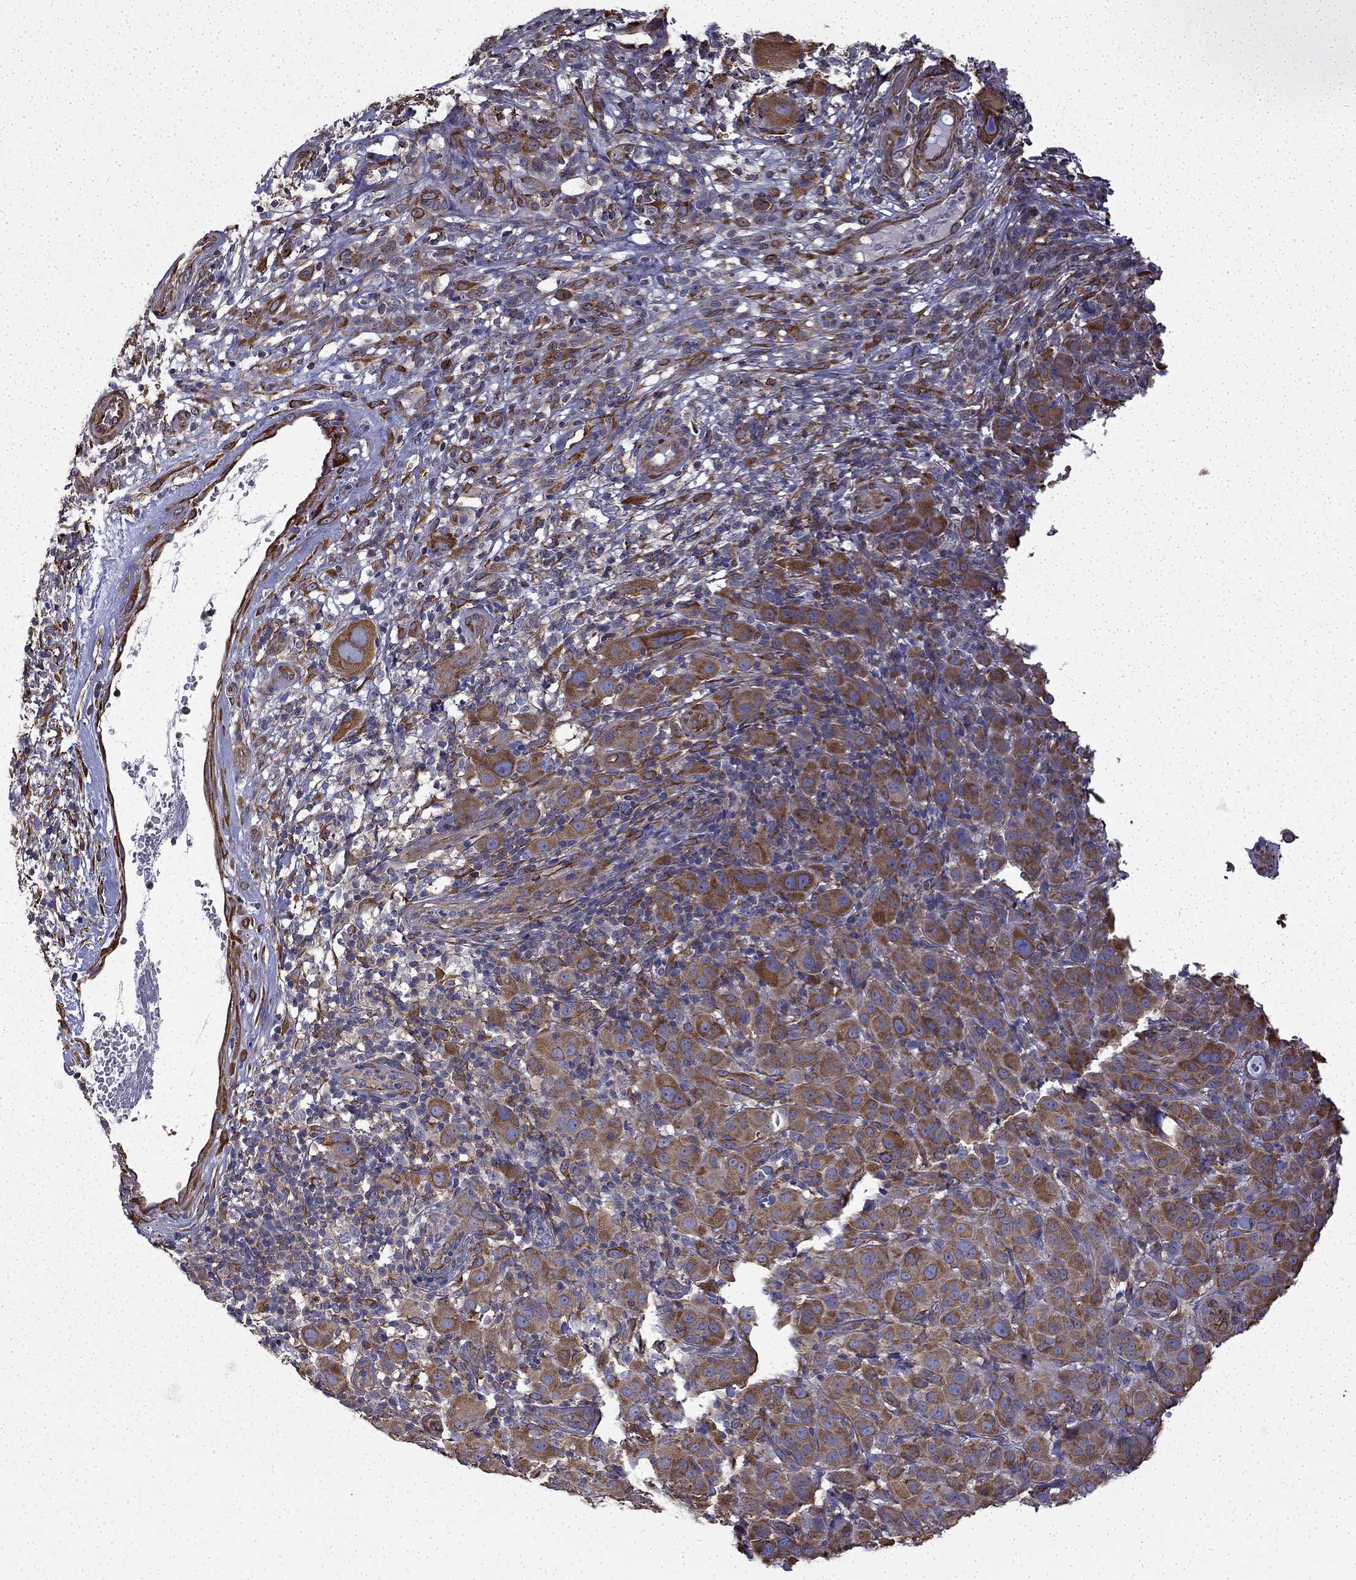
{"staining": {"intensity": "strong", "quantity": ">75%", "location": "cytoplasmic/membranous"}, "tissue": "melanoma", "cell_type": "Tumor cells", "image_type": "cancer", "snomed": [{"axis": "morphology", "description": "Malignant melanoma, NOS"}, {"axis": "topography", "description": "Skin"}], "caption": "A brown stain shows strong cytoplasmic/membranous expression of a protein in human melanoma tumor cells. The protein of interest is stained brown, and the nuclei are stained in blue (DAB (3,3'-diaminobenzidine) IHC with brightfield microscopy, high magnification).", "gene": "MAP4", "patient": {"sex": "female", "age": 87}}